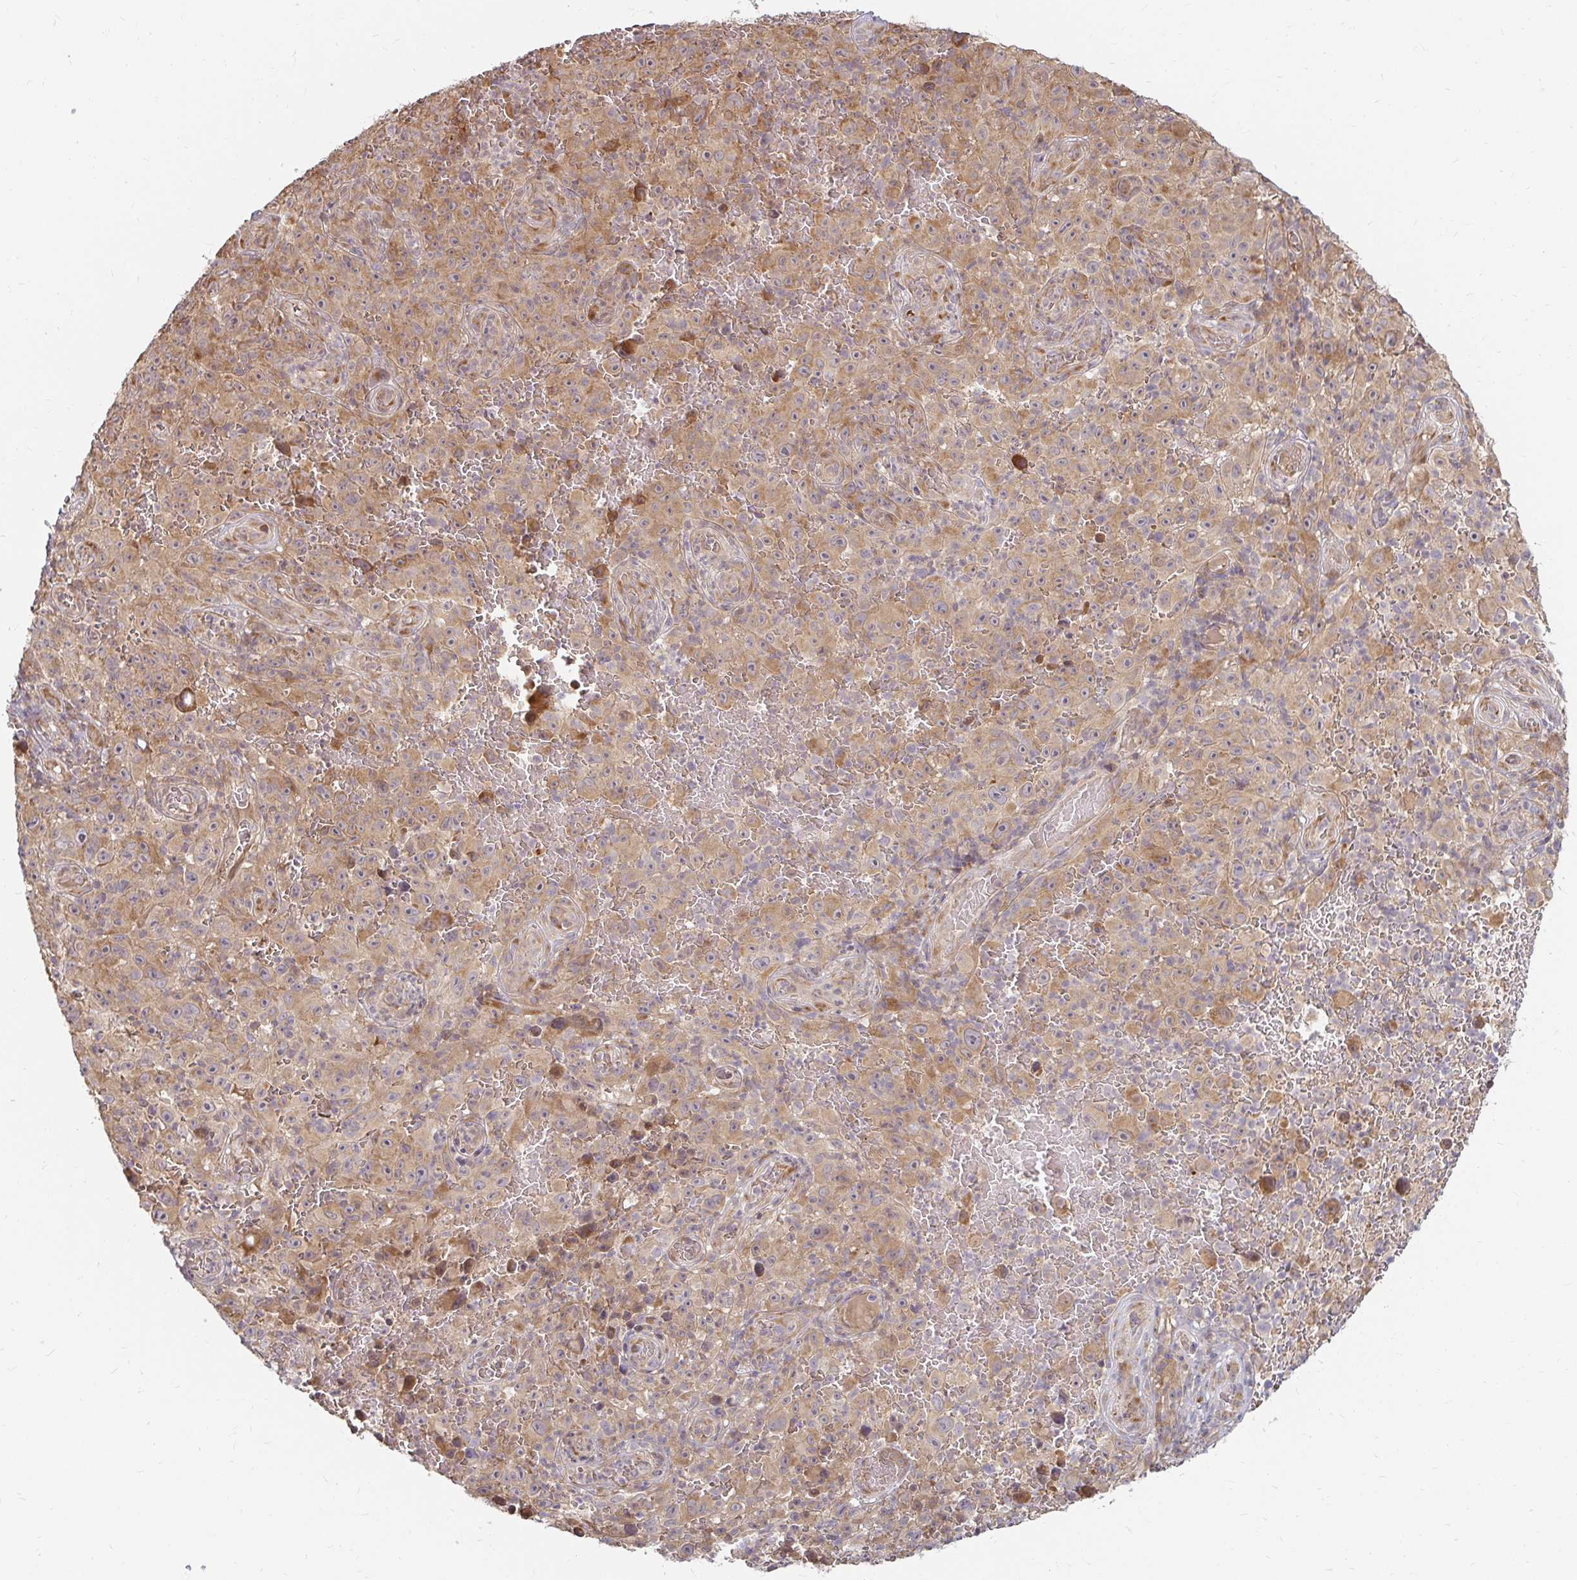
{"staining": {"intensity": "moderate", "quantity": ">75%", "location": "cytoplasmic/membranous"}, "tissue": "melanoma", "cell_type": "Tumor cells", "image_type": "cancer", "snomed": [{"axis": "morphology", "description": "Malignant melanoma, NOS"}, {"axis": "topography", "description": "Skin"}], "caption": "A micrograph of malignant melanoma stained for a protein displays moderate cytoplasmic/membranous brown staining in tumor cells.", "gene": "CAST", "patient": {"sex": "female", "age": 82}}